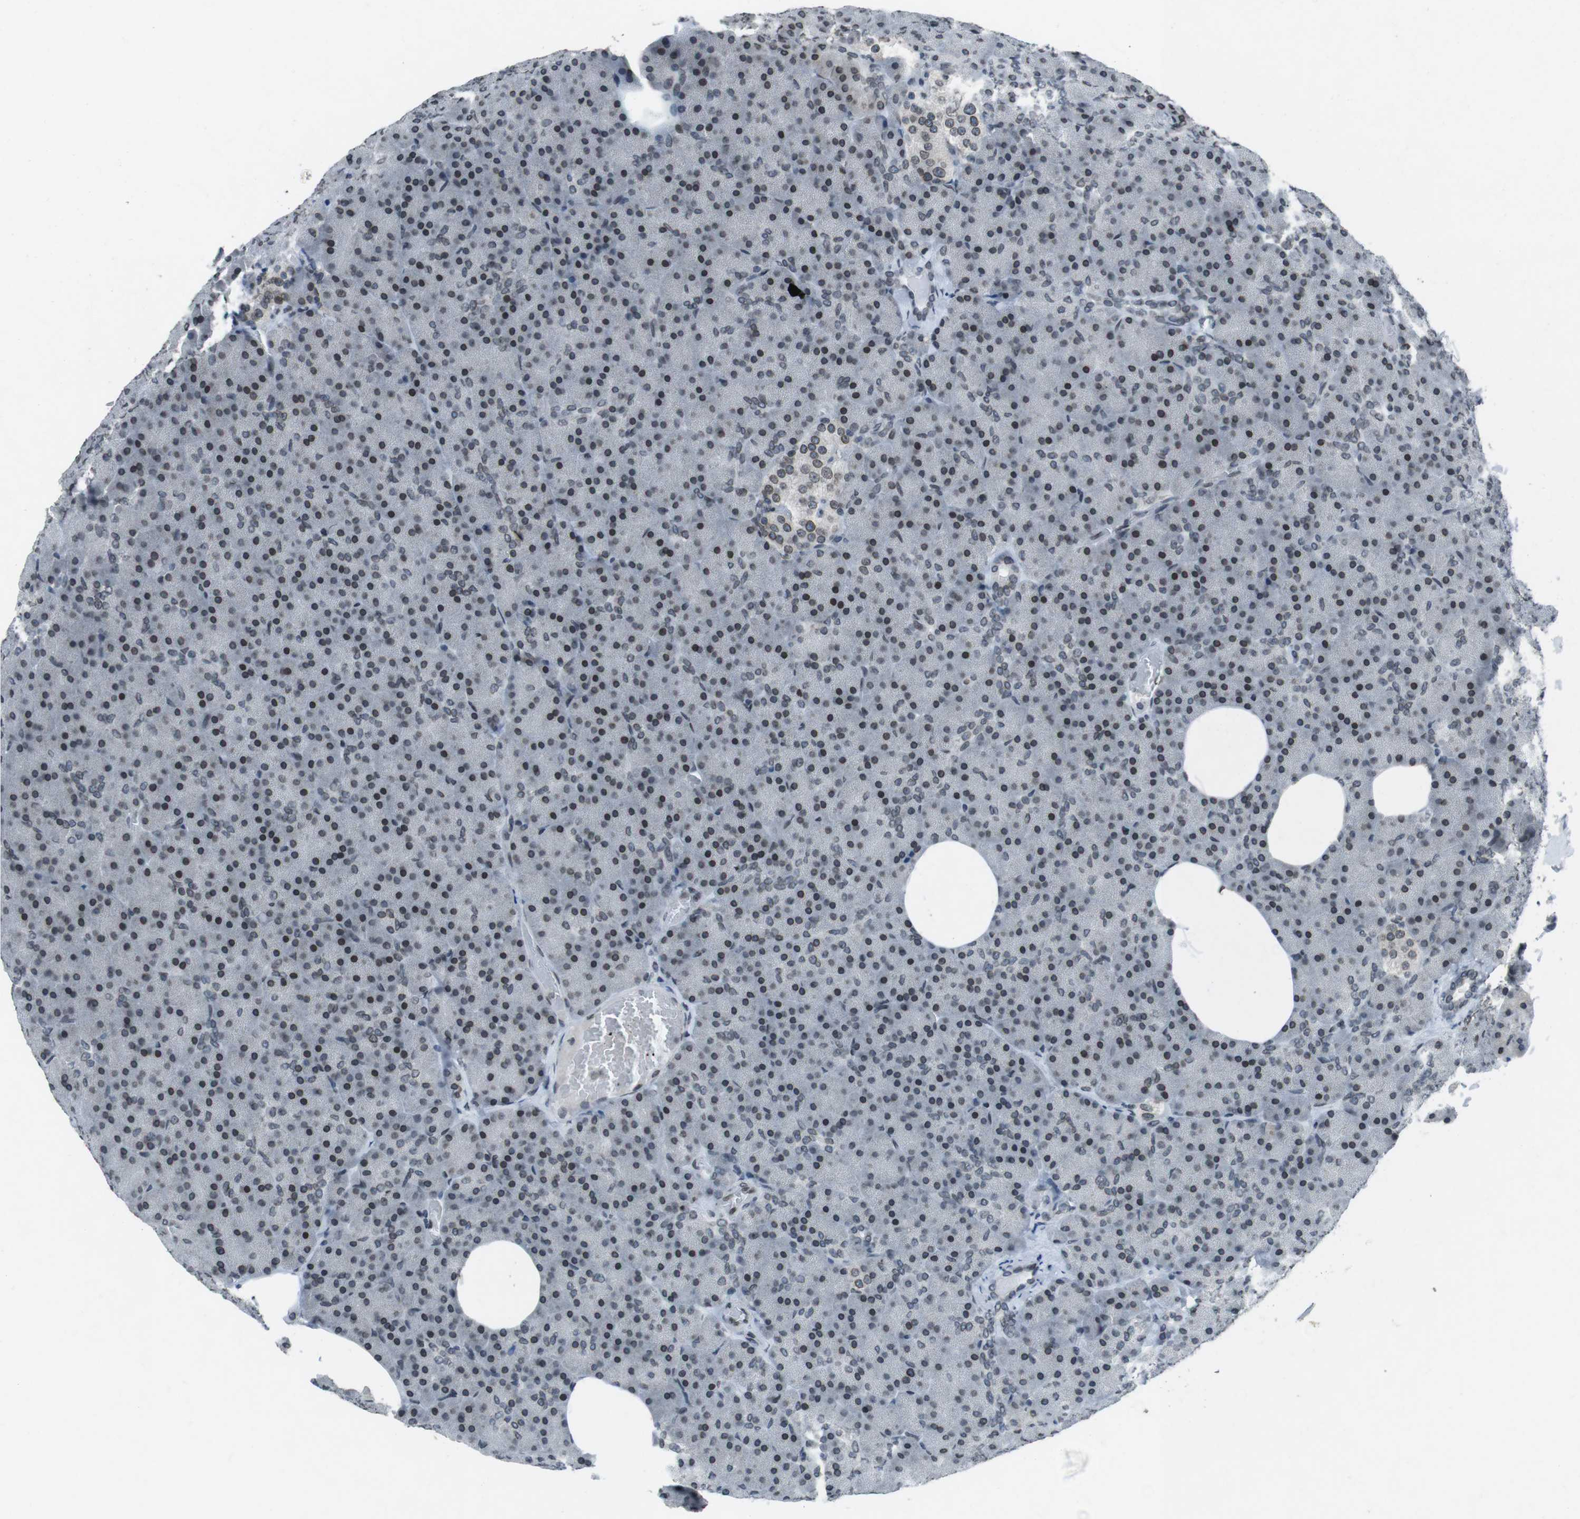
{"staining": {"intensity": "moderate", "quantity": ">75%", "location": "nuclear"}, "tissue": "pancreas", "cell_type": "Exocrine glandular cells", "image_type": "normal", "snomed": [{"axis": "morphology", "description": "Normal tissue, NOS"}, {"axis": "topography", "description": "Pancreas"}], "caption": "Pancreas stained for a protein (brown) exhibits moderate nuclear positive positivity in approximately >75% of exocrine glandular cells.", "gene": "MAD1L1", "patient": {"sex": "female", "age": 35}}